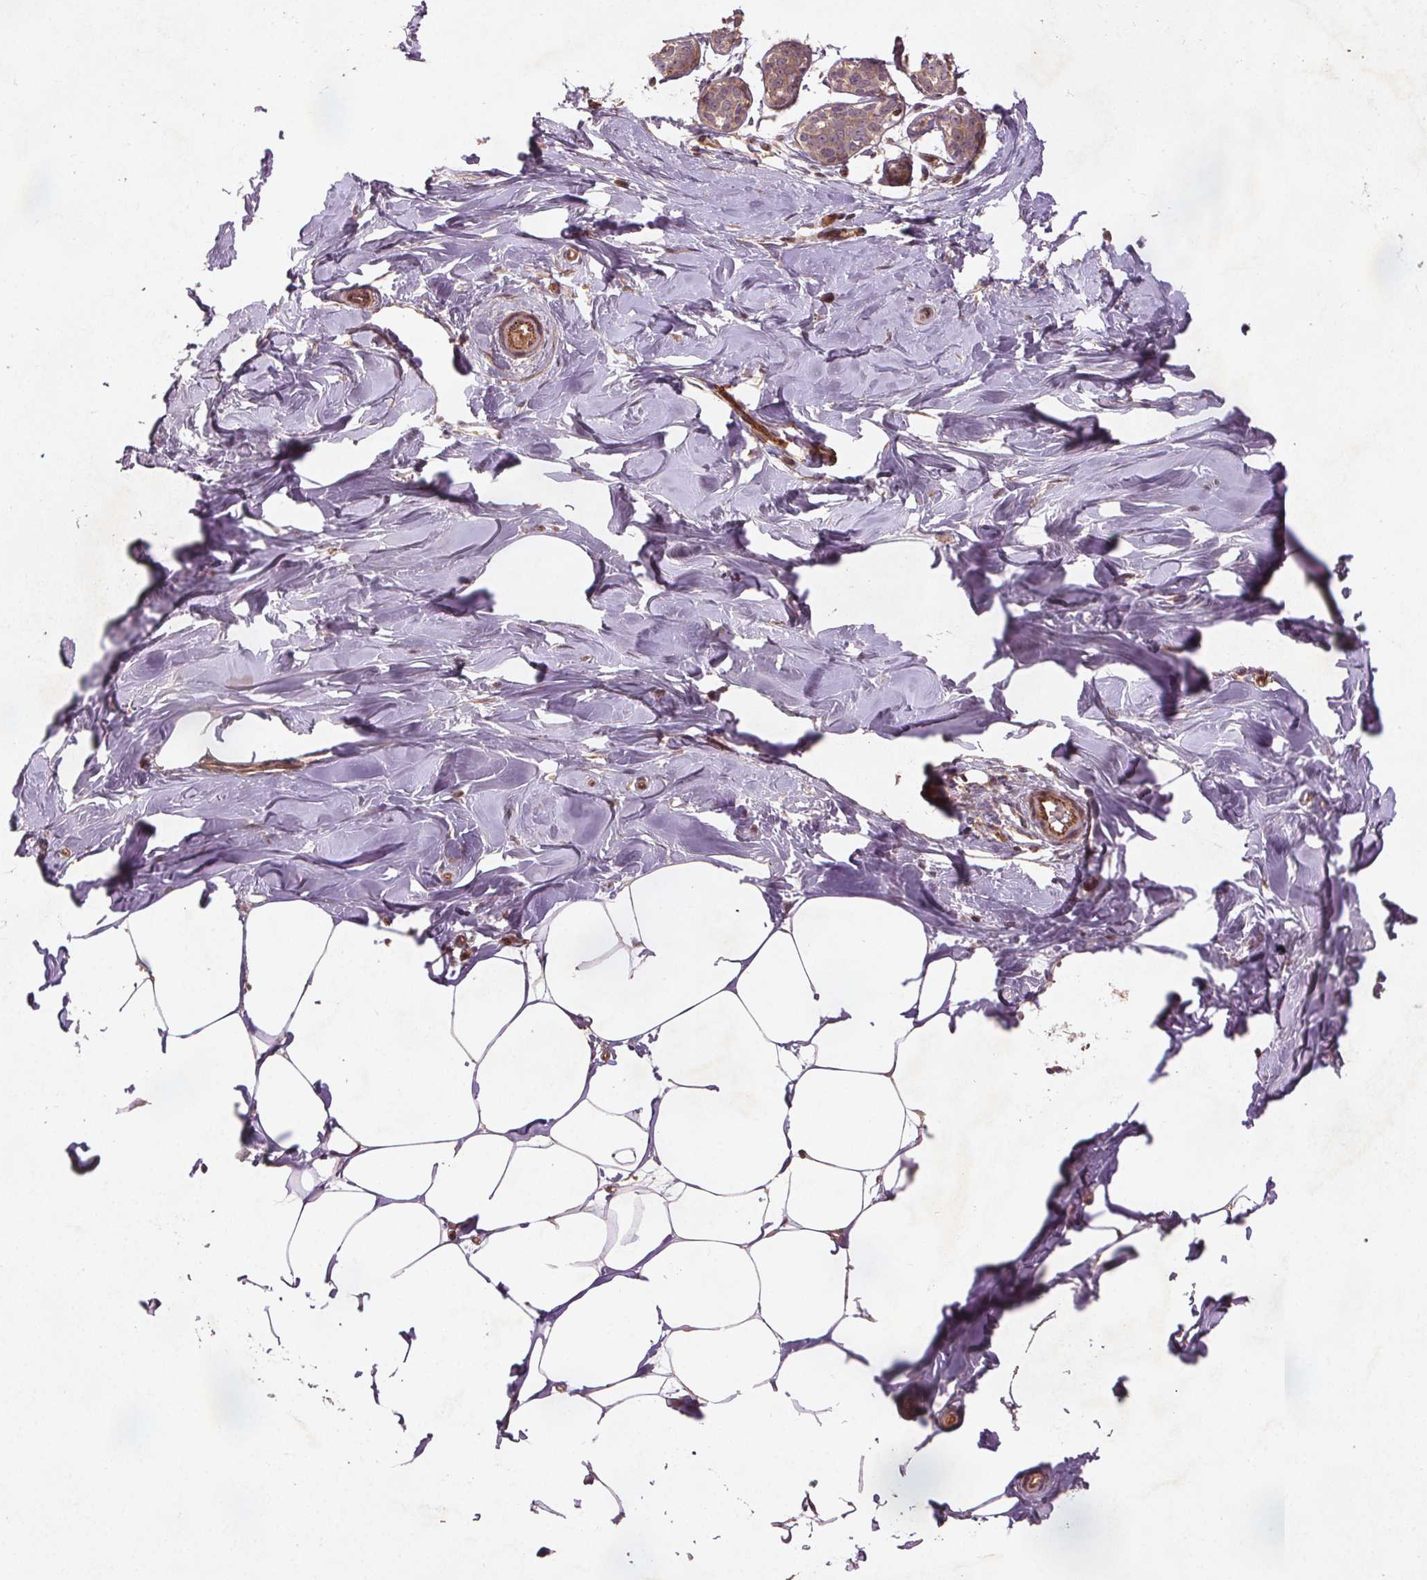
{"staining": {"intensity": "negative", "quantity": "none", "location": "none"}, "tissue": "breast", "cell_type": "Adipocytes", "image_type": "normal", "snomed": [{"axis": "morphology", "description": "Normal tissue, NOS"}, {"axis": "topography", "description": "Breast"}], "caption": "This is a histopathology image of immunohistochemistry staining of benign breast, which shows no expression in adipocytes.", "gene": "SEC14L2", "patient": {"sex": "female", "age": 27}}